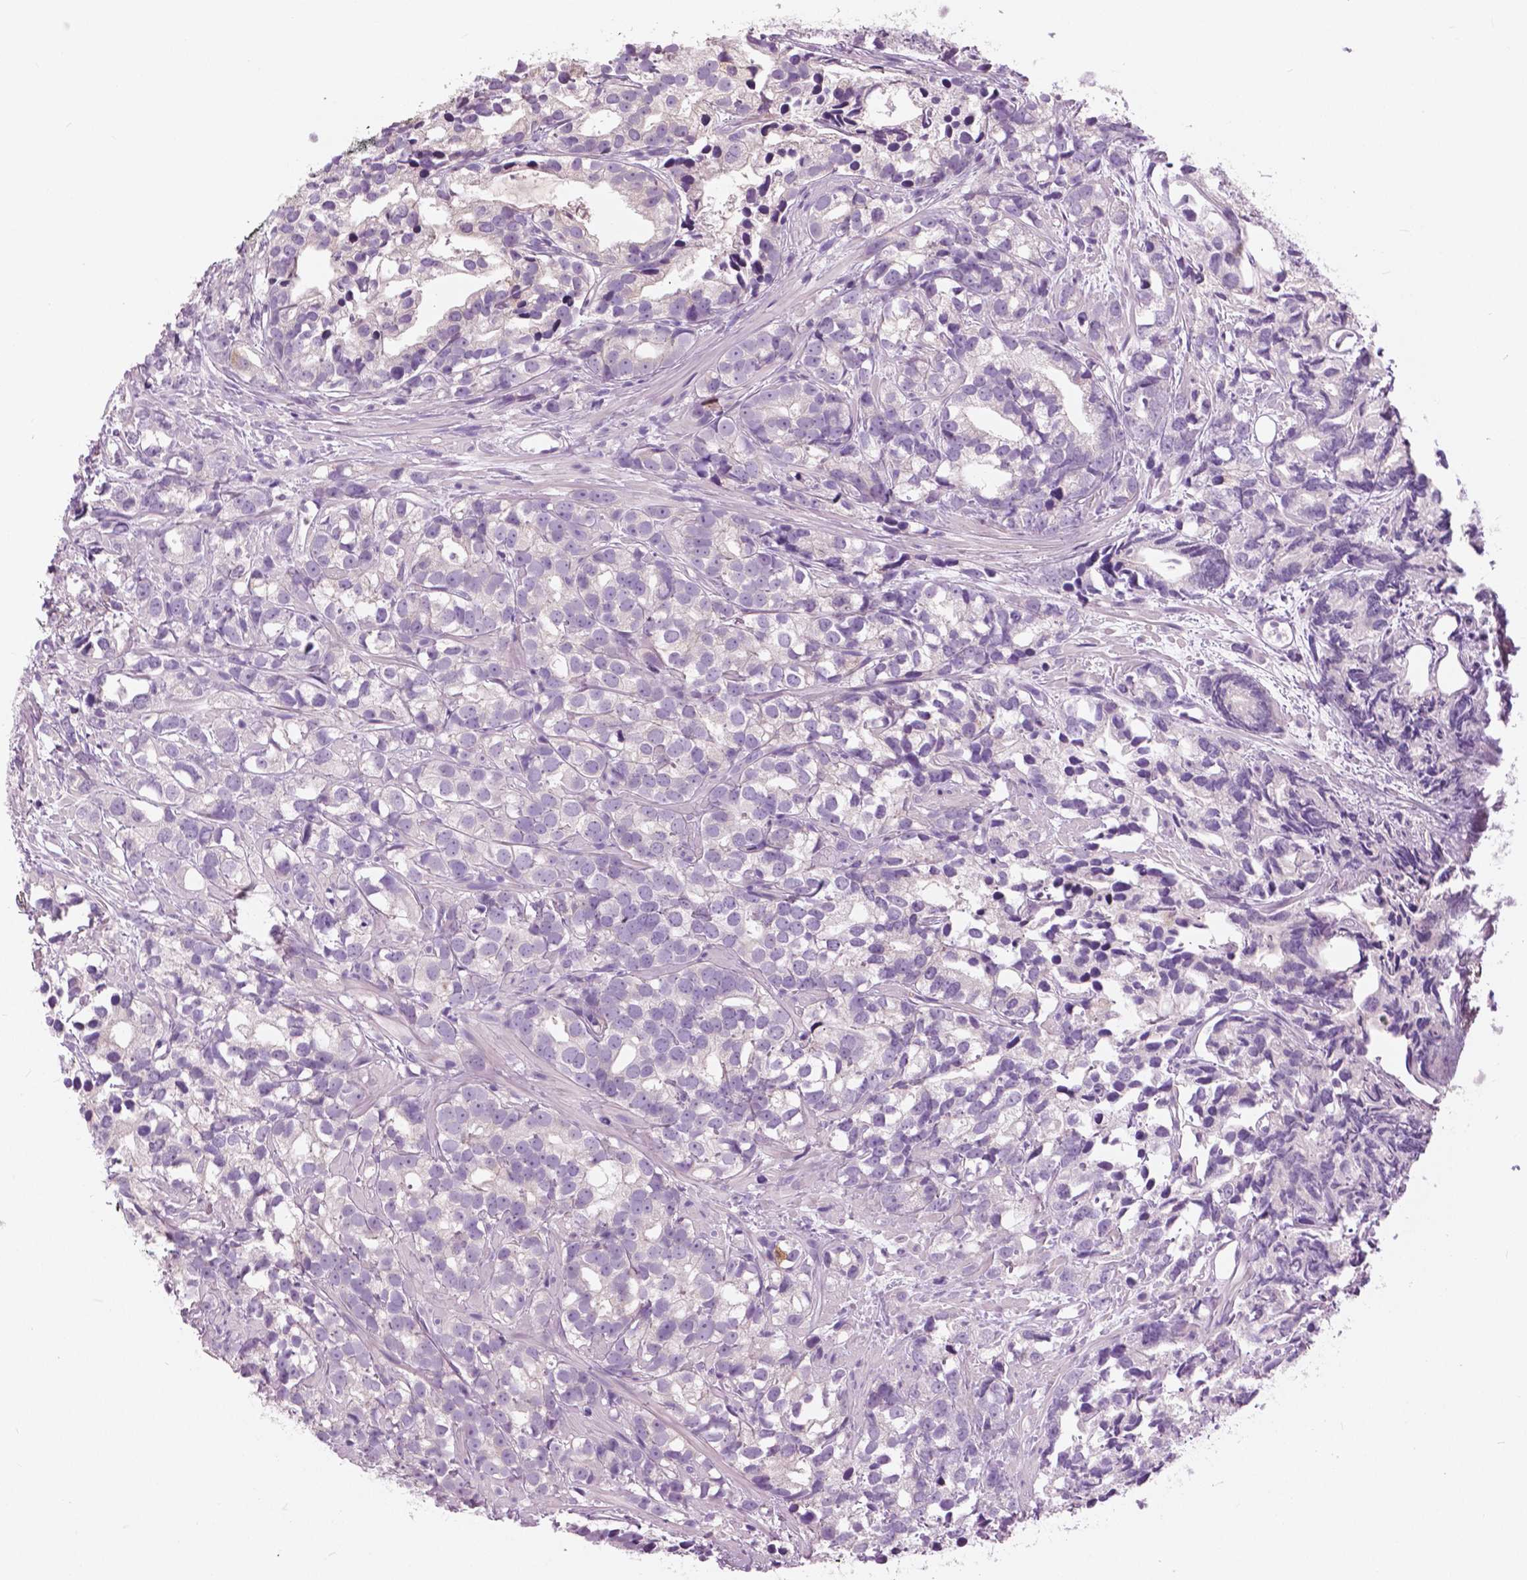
{"staining": {"intensity": "negative", "quantity": "none", "location": "none"}, "tissue": "prostate cancer", "cell_type": "Tumor cells", "image_type": "cancer", "snomed": [{"axis": "morphology", "description": "Adenocarcinoma, High grade"}, {"axis": "topography", "description": "Prostate"}], "caption": "This micrograph is of prostate cancer (high-grade adenocarcinoma) stained with immunohistochemistry to label a protein in brown with the nuclei are counter-stained blue. There is no staining in tumor cells.", "gene": "SERPINI1", "patient": {"sex": "male", "age": 79}}